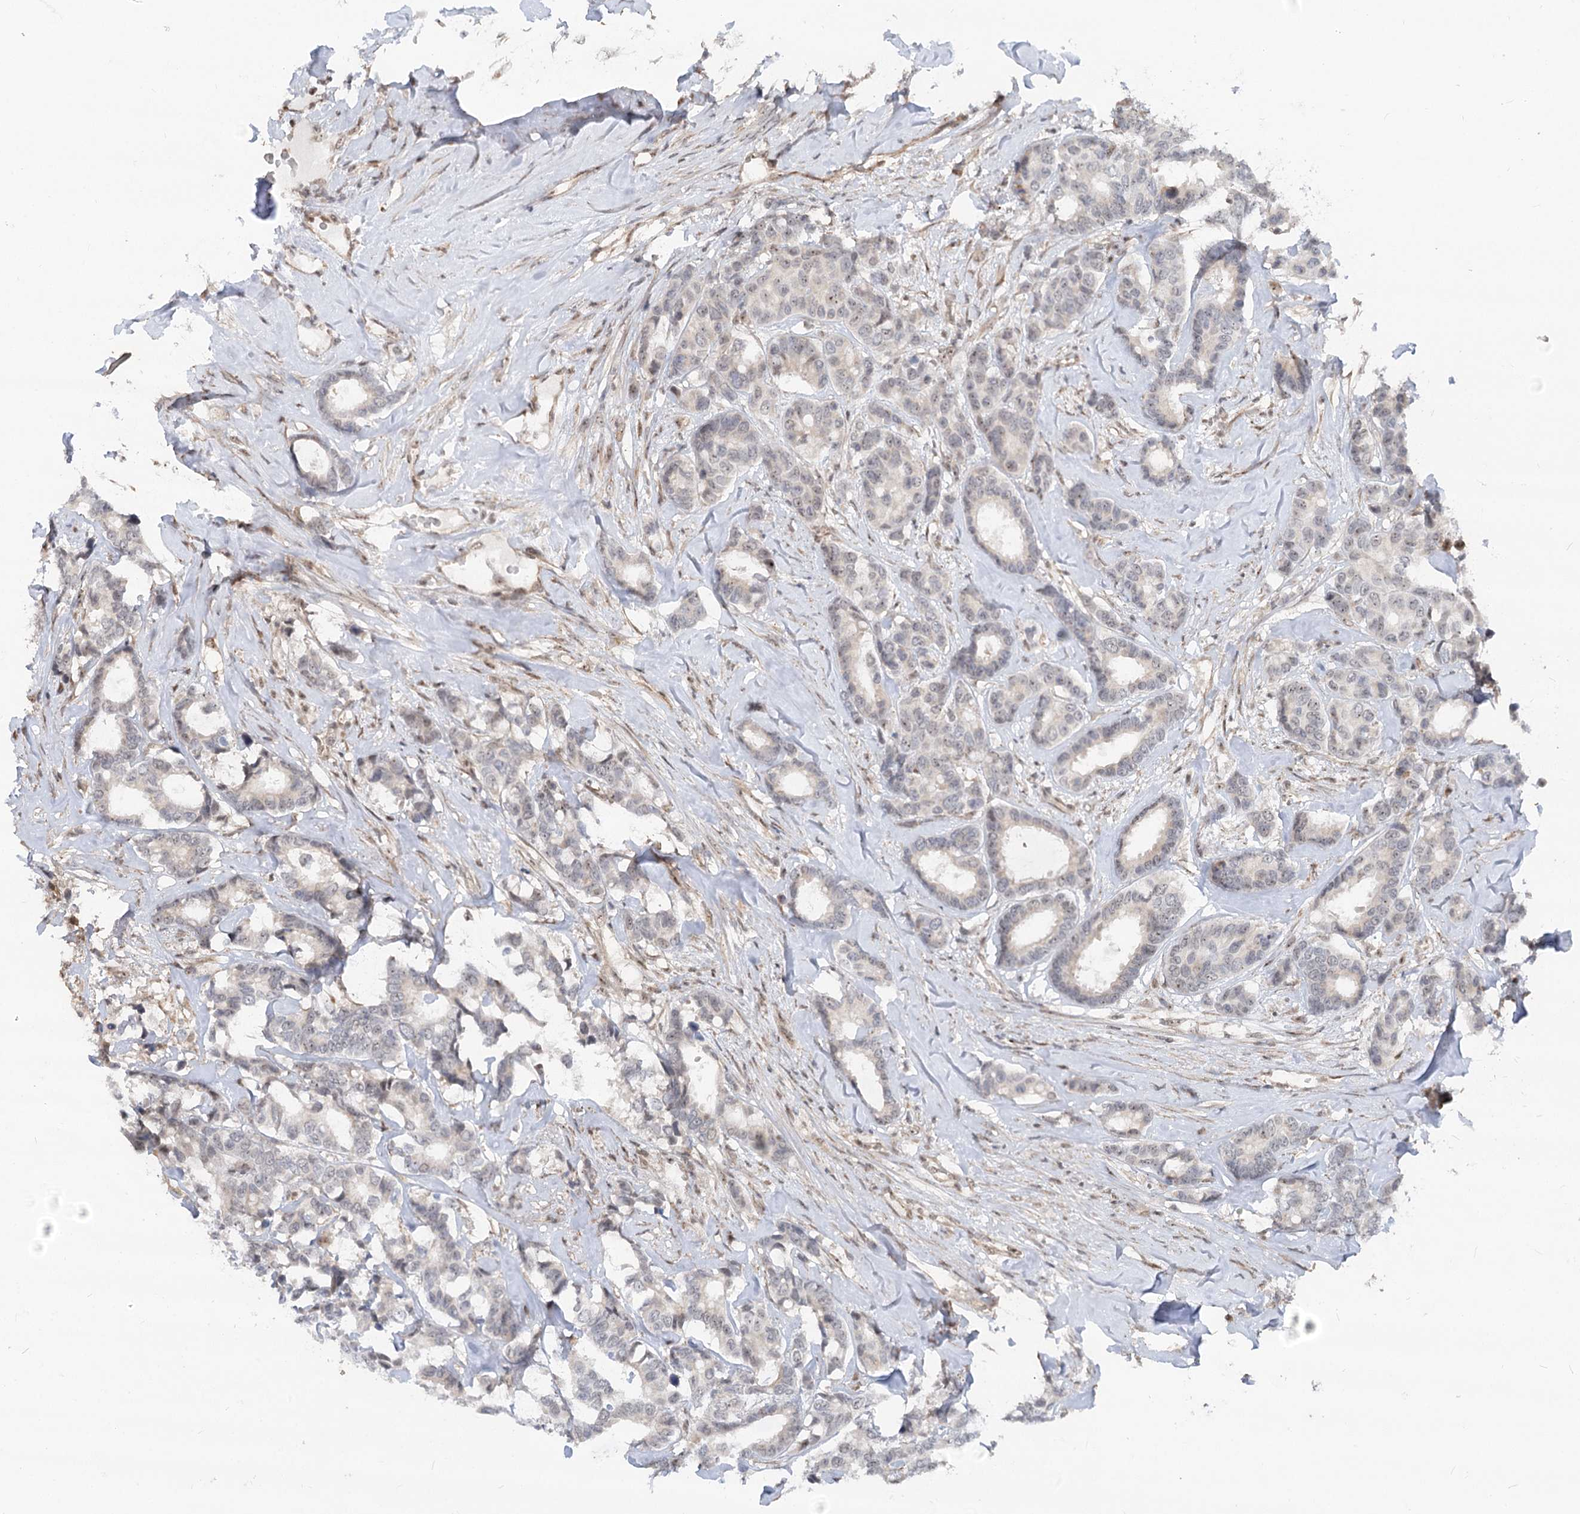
{"staining": {"intensity": "negative", "quantity": "none", "location": "none"}, "tissue": "breast cancer", "cell_type": "Tumor cells", "image_type": "cancer", "snomed": [{"axis": "morphology", "description": "Duct carcinoma"}, {"axis": "topography", "description": "Breast"}], "caption": "Micrograph shows no protein staining in tumor cells of breast cancer (infiltrating ductal carcinoma) tissue. (Stains: DAB immunohistochemistry (IHC) with hematoxylin counter stain, Microscopy: brightfield microscopy at high magnification).", "gene": "GNL3L", "patient": {"sex": "female", "age": 87}}